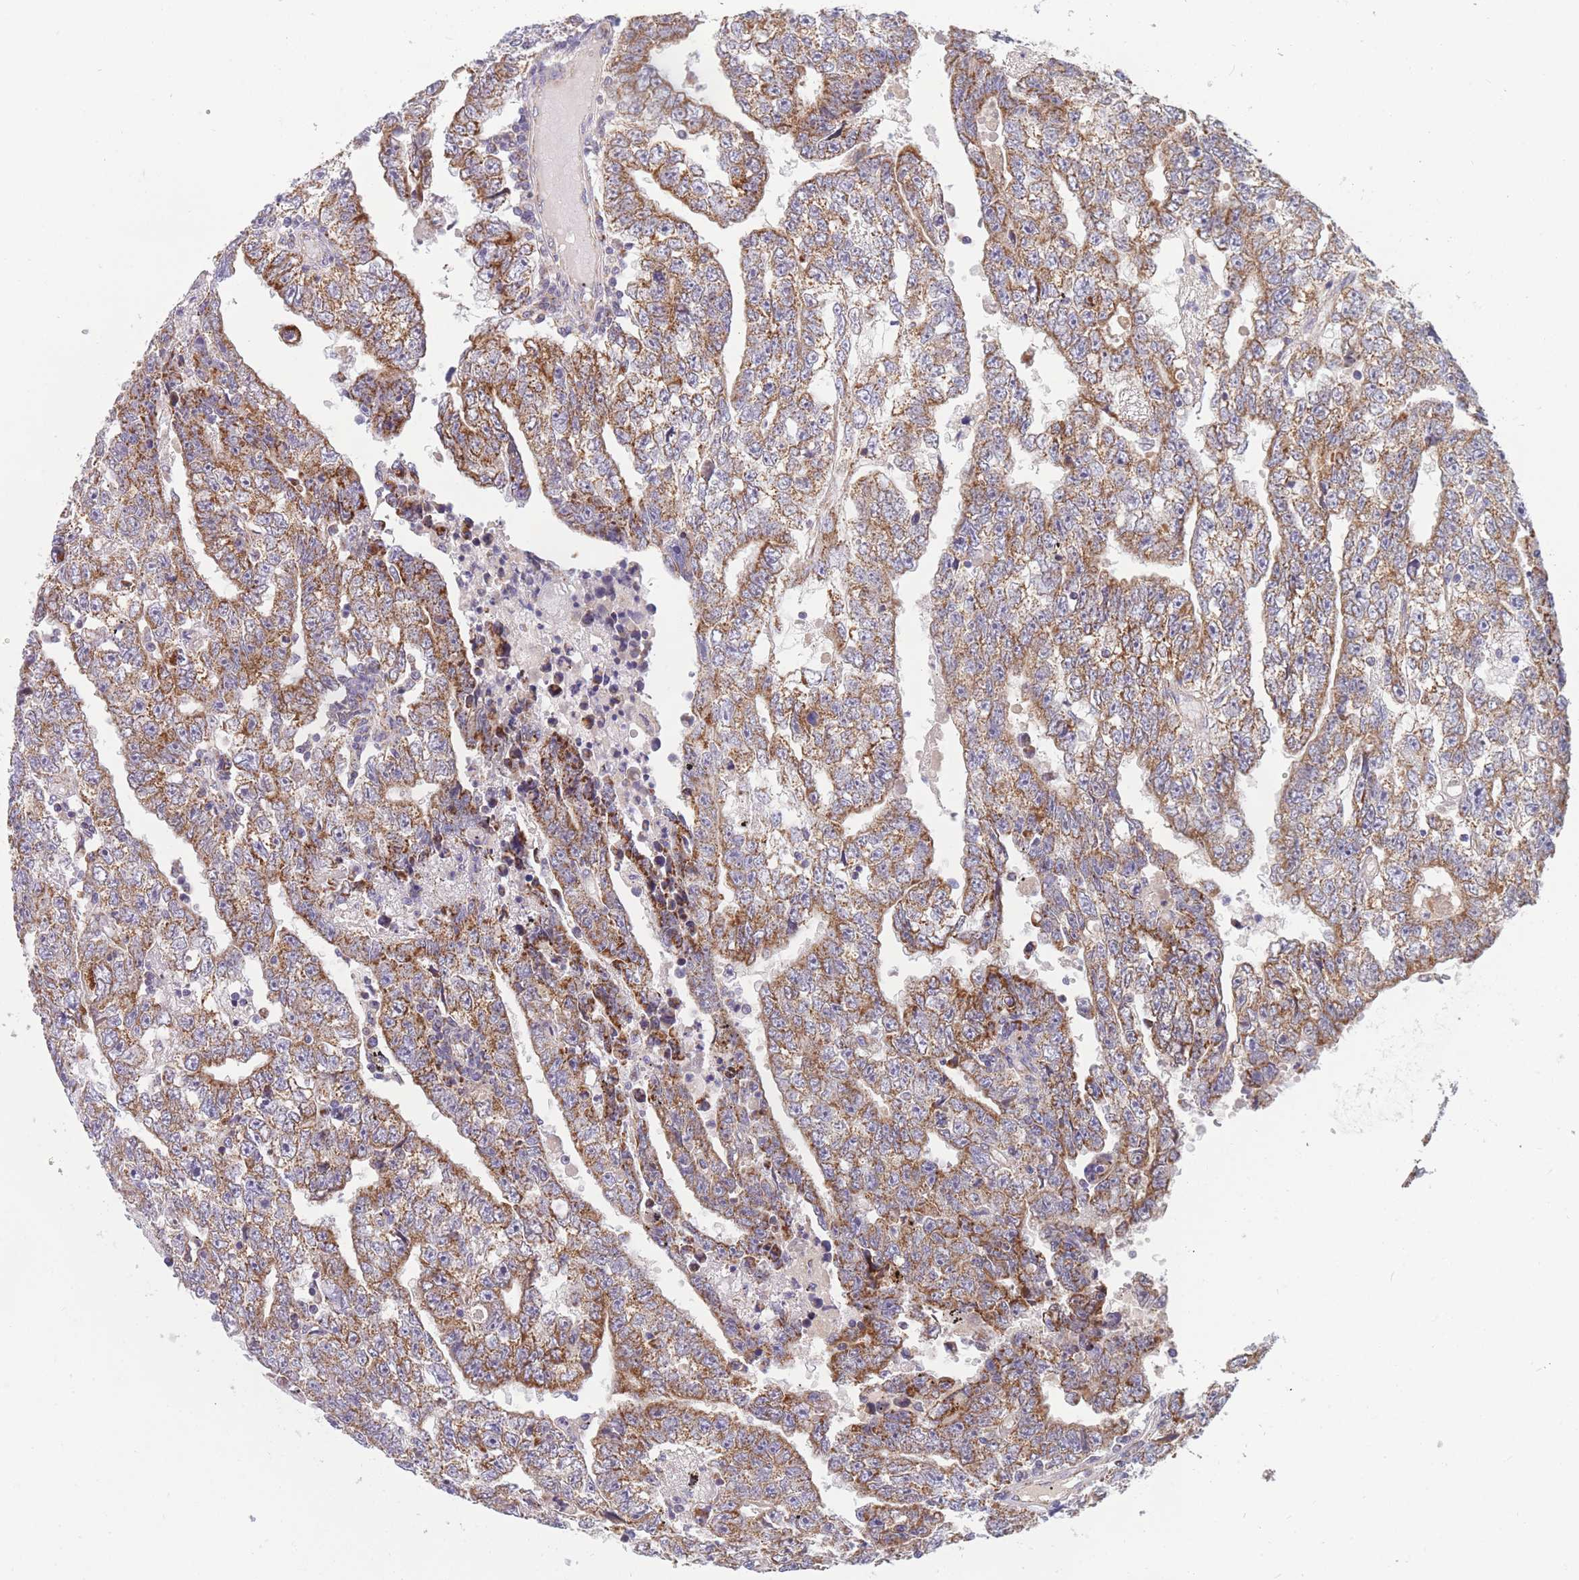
{"staining": {"intensity": "moderate", "quantity": ">75%", "location": "cytoplasmic/membranous"}, "tissue": "testis cancer", "cell_type": "Tumor cells", "image_type": "cancer", "snomed": [{"axis": "morphology", "description": "Carcinoma, Embryonal, NOS"}, {"axis": "topography", "description": "Testis"}], "caption": "This is a photomicrograph of IHC staining of testis cancer (embryonal carcinoma), which shows moderate positivity in the cytoplasmic/membranous of tumor cells.", "gene": "MRPS11", "patient": {"sex": "male", "age": 25}}